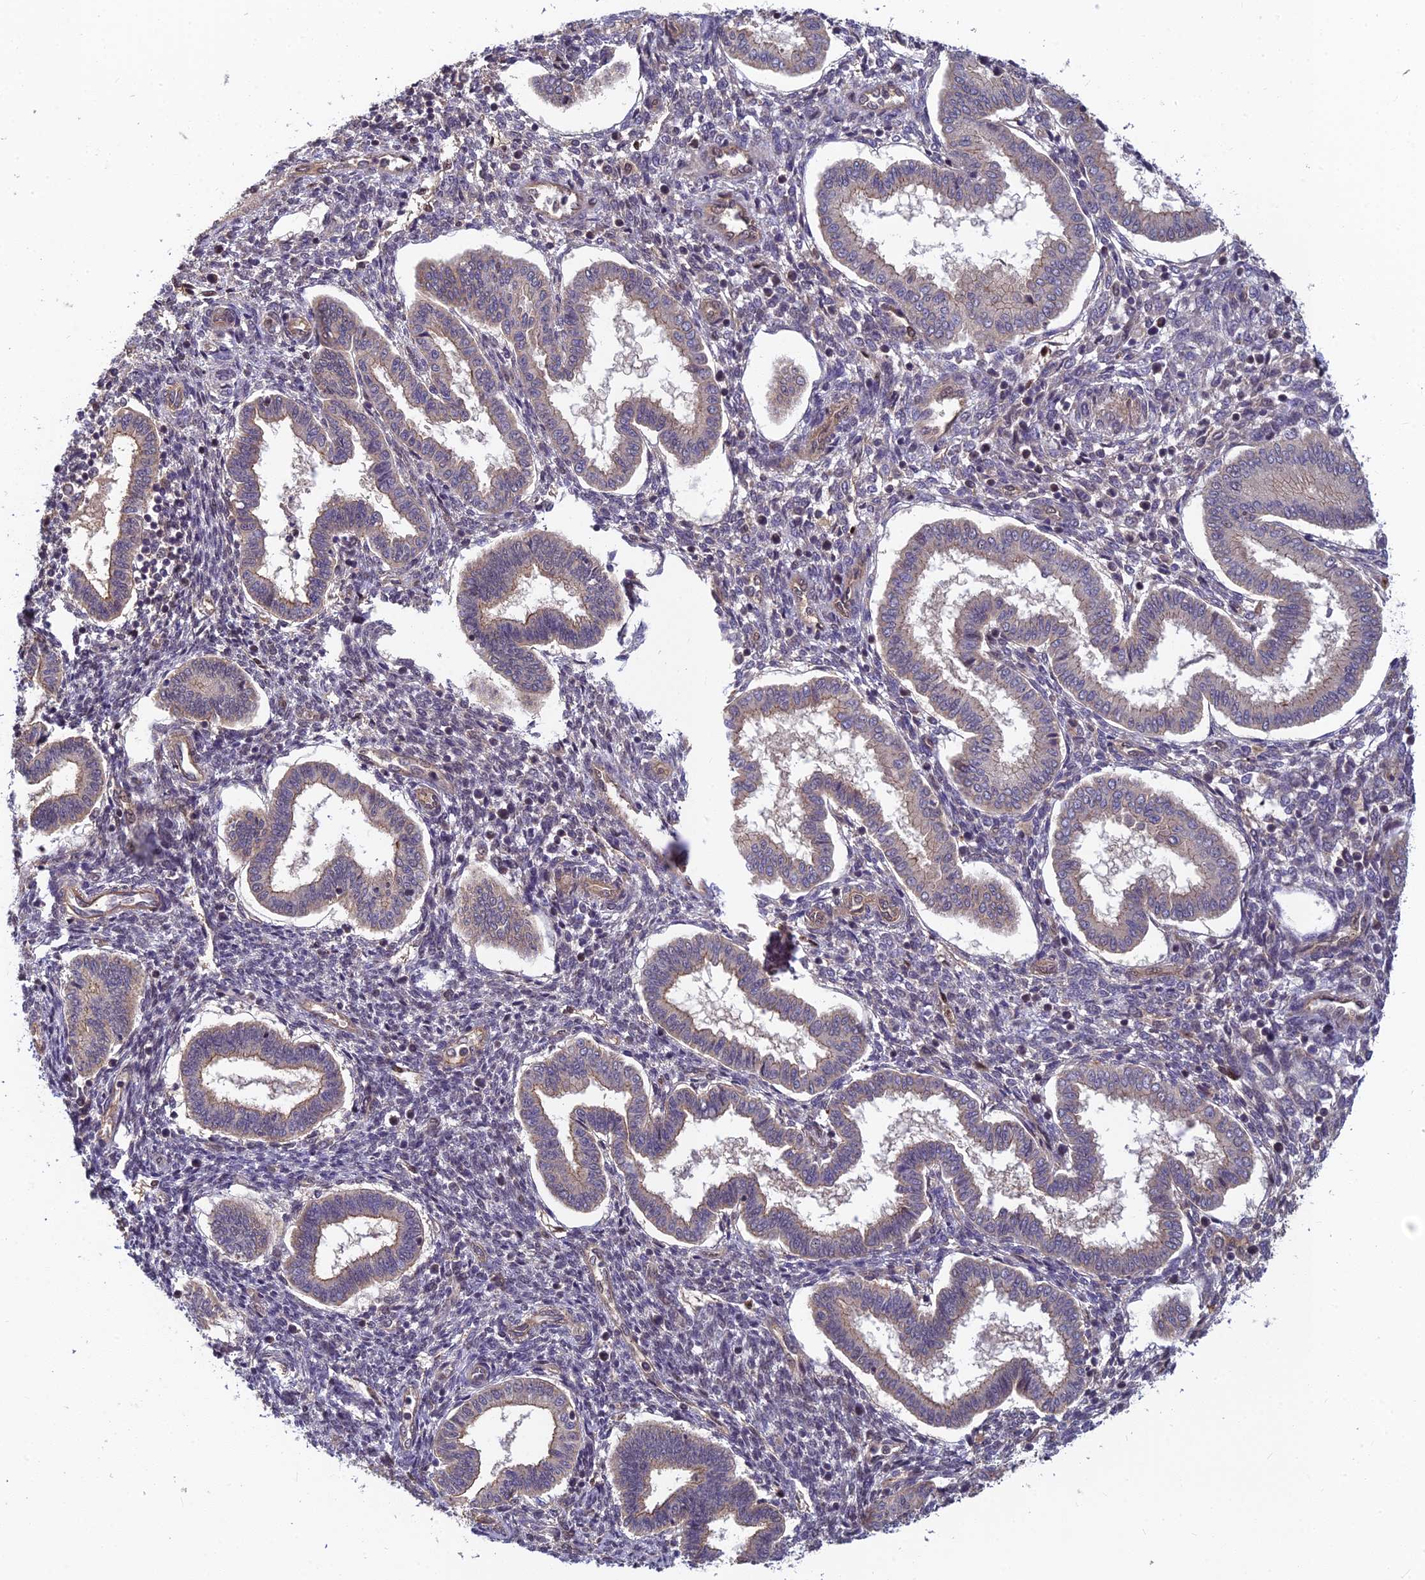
{"staining": {"intensity": "negative", "quantity": "none", "location": "none"}, "tissue": "endometrium", "cell_type": "Cells in endometrial stroma", "image_type": "normal", "snomed": [{"axis": "morphology", "description": "Normal tissue, NOS"}, {"axis": "topography", "description": "Endometrium"}], "caption": "Immunohistochemistry of unremarkable human endometrium shows no positivity in cells in endometrial stroma.", "gene": "PIKFYVE", "patient": {"sex": "female", "age": 24}}